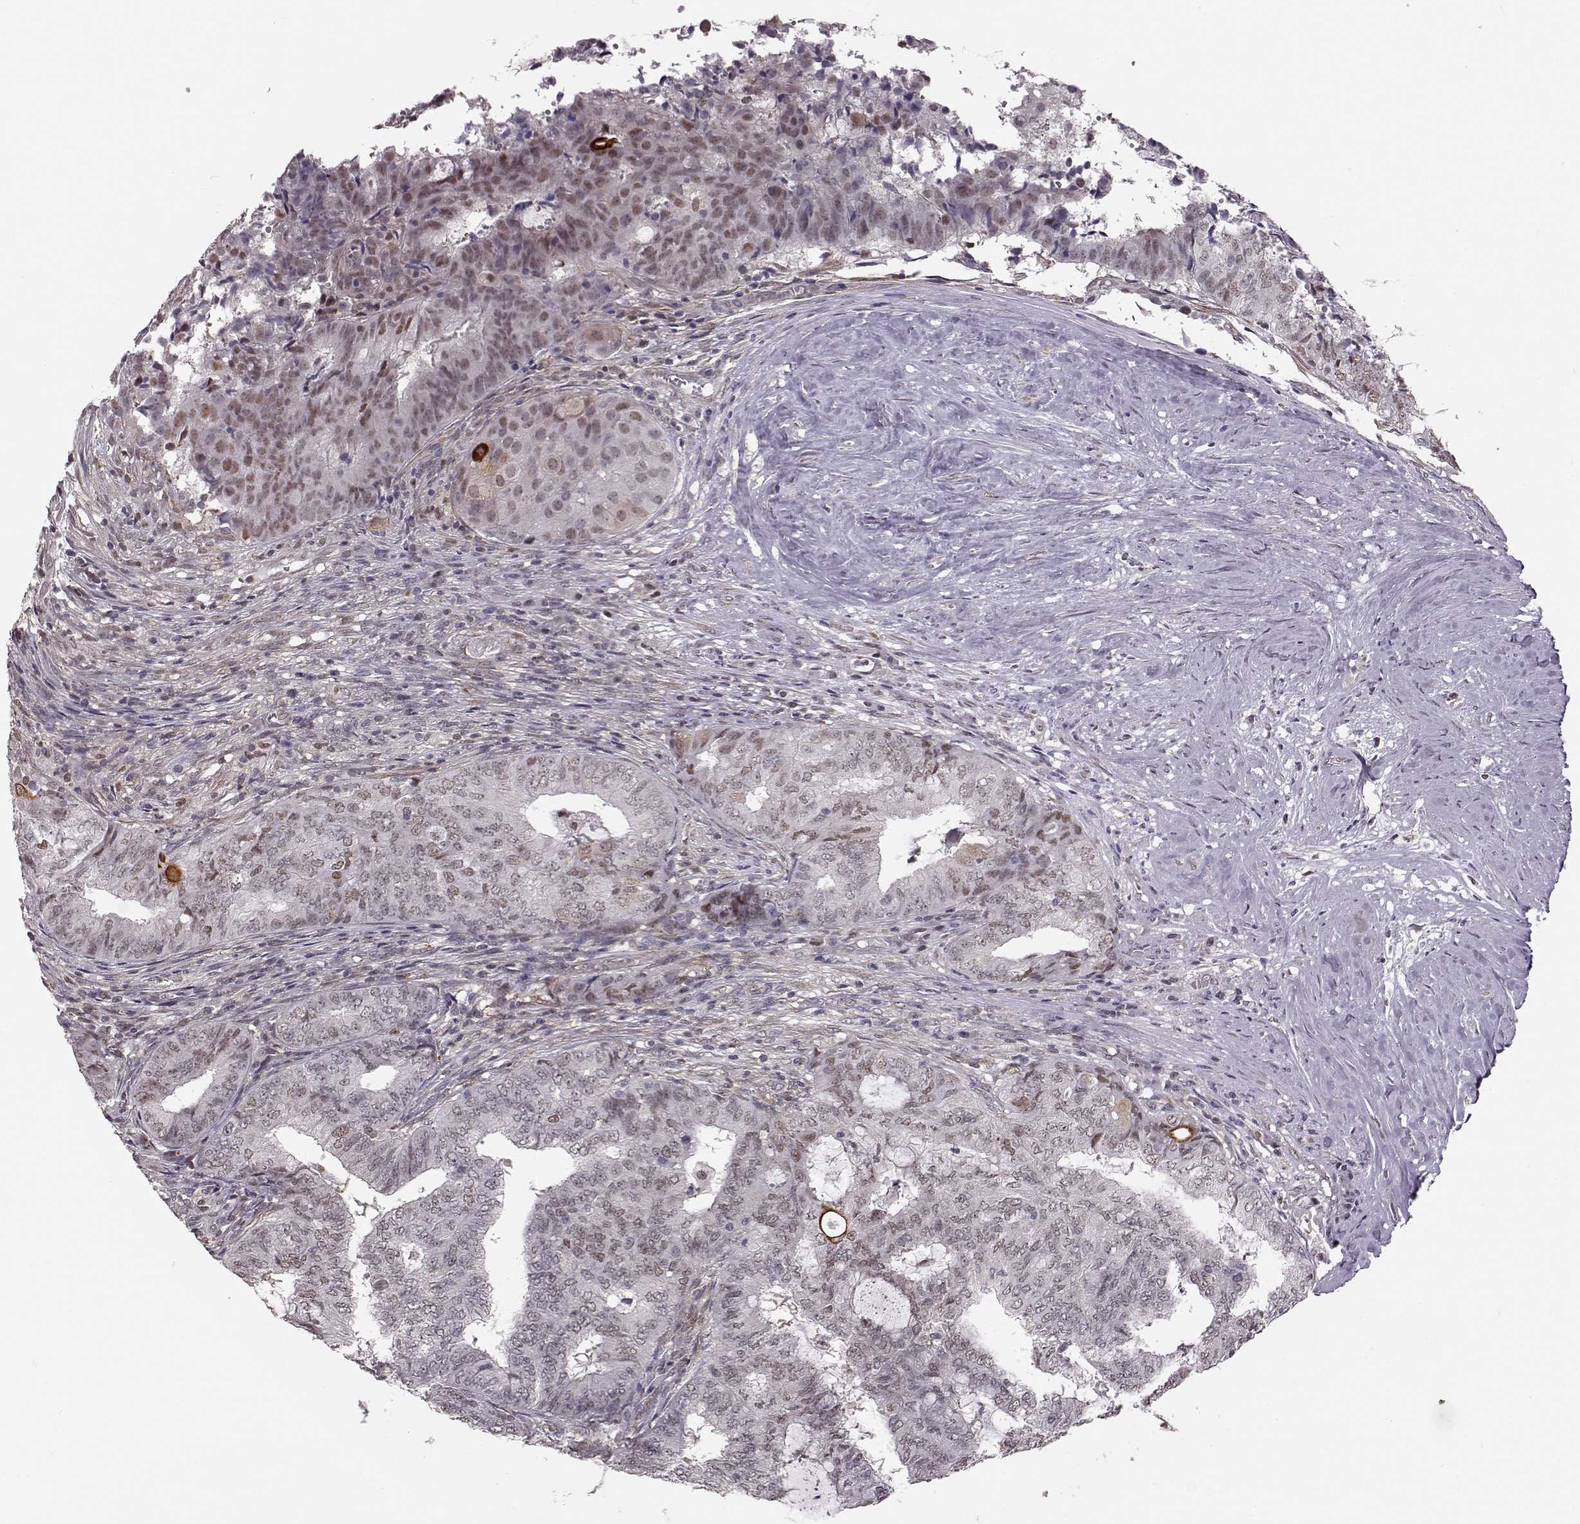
{"staining": {"intensity": "weak", "quantity": "25%-75%", "location": "nuclear"}, "tissue": "endometrial cancer", "cell_type": "Tumor cells", "image_type": "cancer", "snomed": [{"axis": "morphology", "description": "Adenocarcinoma, NOS"}, {"axis": "topography", "description": "Endometrium"}], "caption": "The immunohistochemical stain labels weak nuclear expression in tumor cells of endometrial adenocarcinoma tissue.", "gene": "KLF6", "patient": {"sex": "female", "age": 62}}